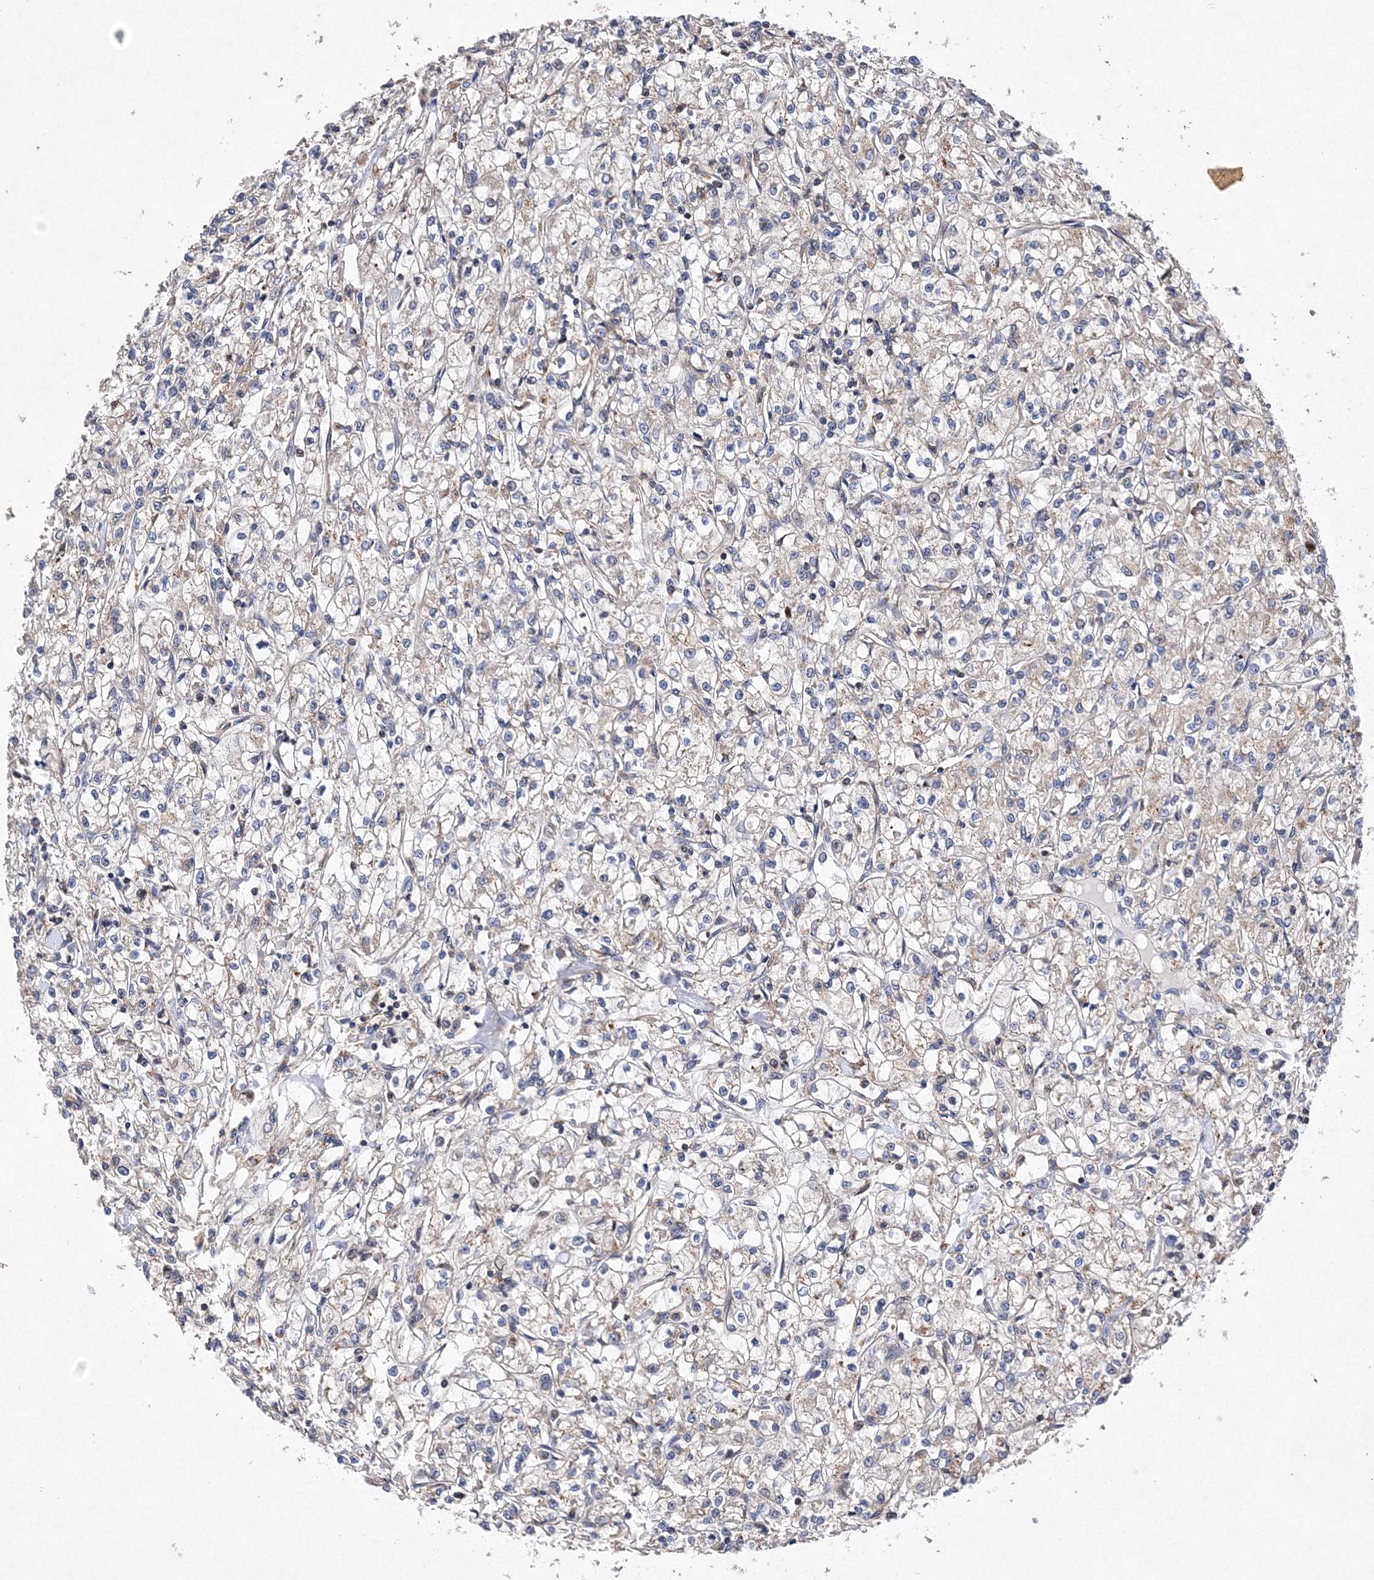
{"staining": {"intensity": "weak", "quantity": "<25%", "location": "cytoplasmic/membranous"}, "tissue": "renal cancer", "cell_type": "Tumor cells", "image_type": "cancer", "snomed": [{"axis": "morphology", "description": "Adenocarcinoma, NOS"}, {"axis": "topography", "description": "Kidney"}], "caption": "This is an immunohistochemistry micrograph of renal adenocarcinoma. There is no expression in tumor cells.", "gene": "PROSER1", "patient": {"sex": "female", "age": 59}}